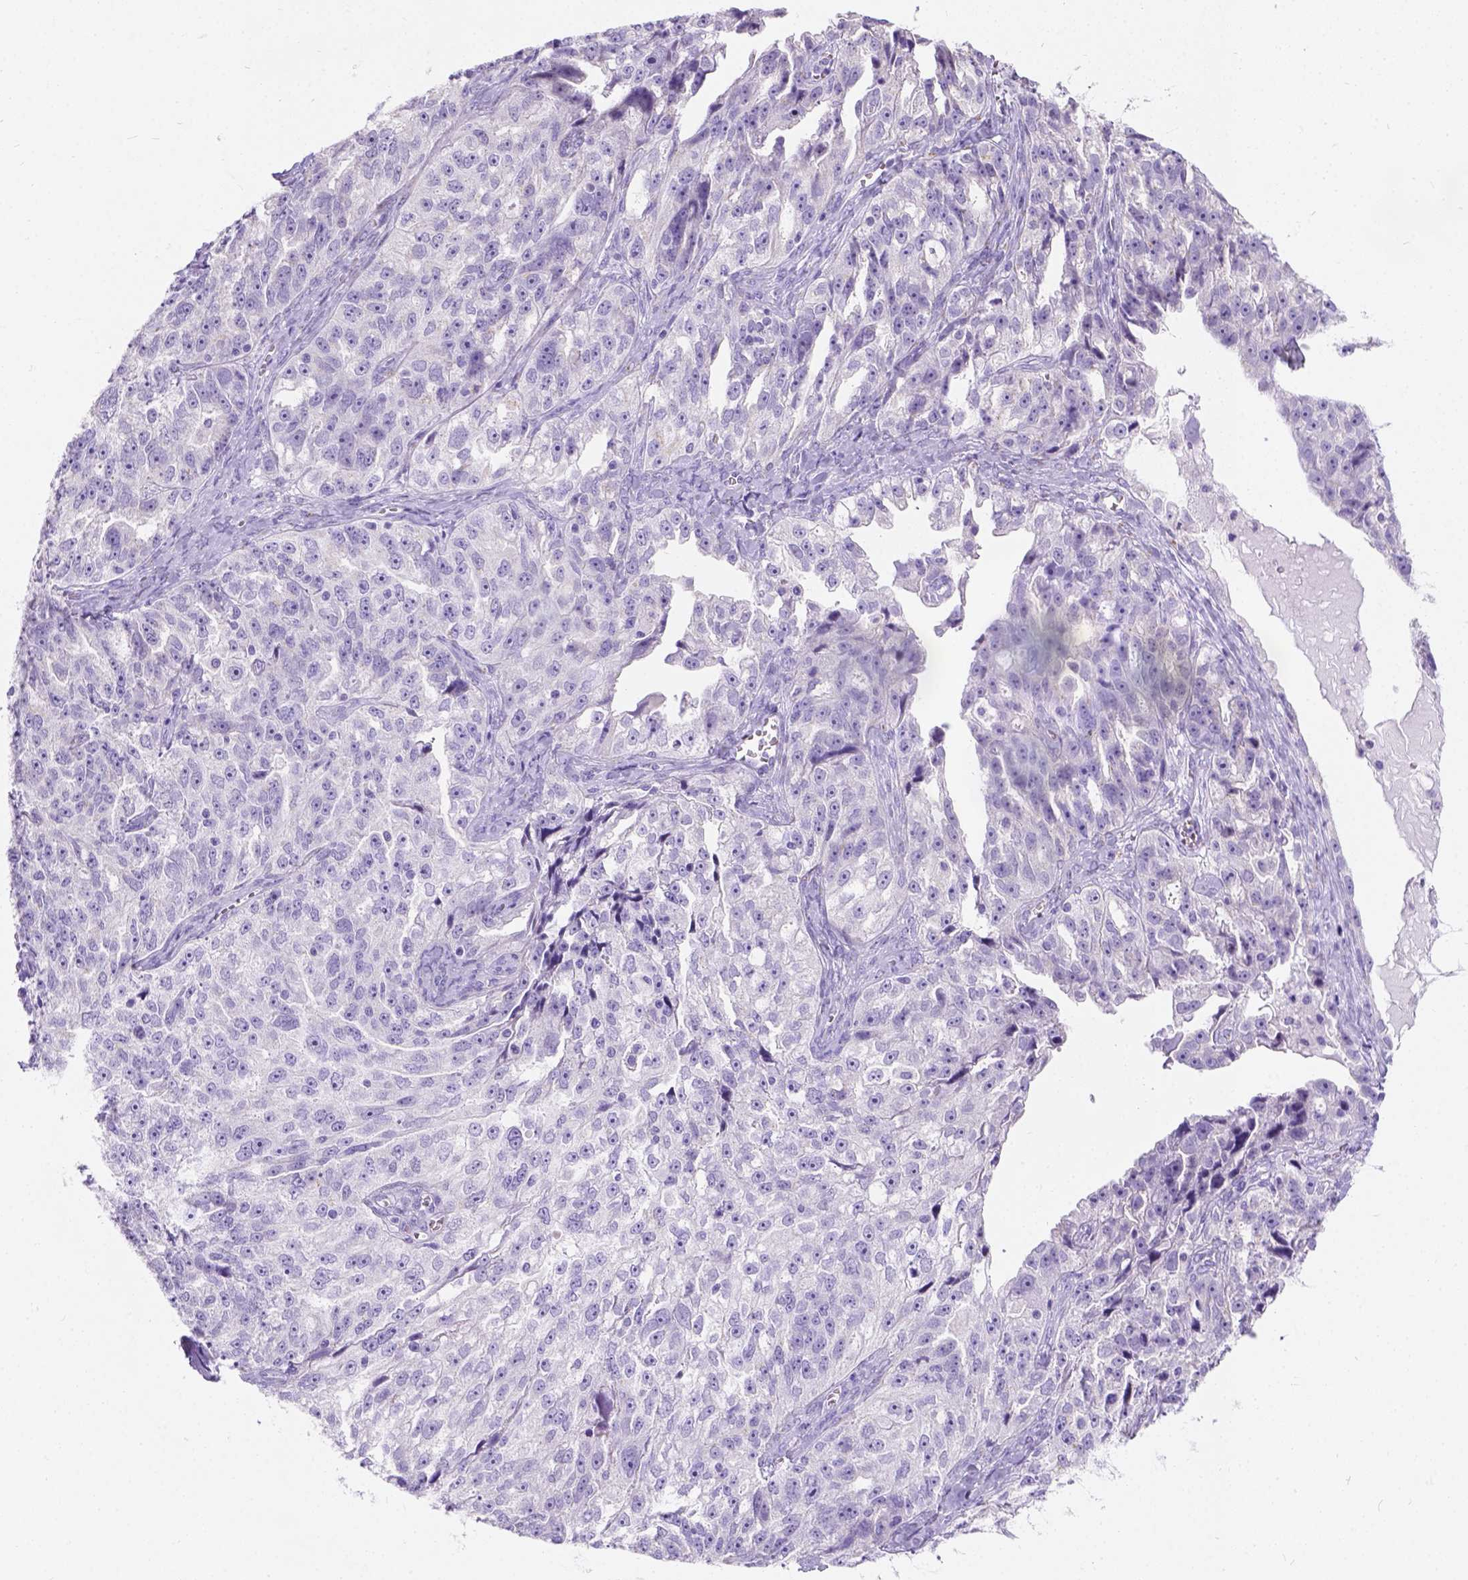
{"staining": {"intensity": "negative", "quantity": "none", "location": "none"}, "tissue": "ovarian cancer", "cell_type": "Tumor cells", "image_type": "cancer", "snomed": [{"axis": "morphology", "description": "Cystadenocarcinoma, serous, NOS"}, {"axis": "topography", "description": "Ovary"}], "caption": "The IHC micrograph has no significant positivity in tumor cells of ovarian serous cystadenocarcinoma tissue. (Stains: DAB (3,3'-diaminobenzidine) IHC with hematoxylin counter stain, Microscopy: brightfield microscopy at high magnification).", "gene": "PHF7", "patient": {"sex": "female", "age": 51}}